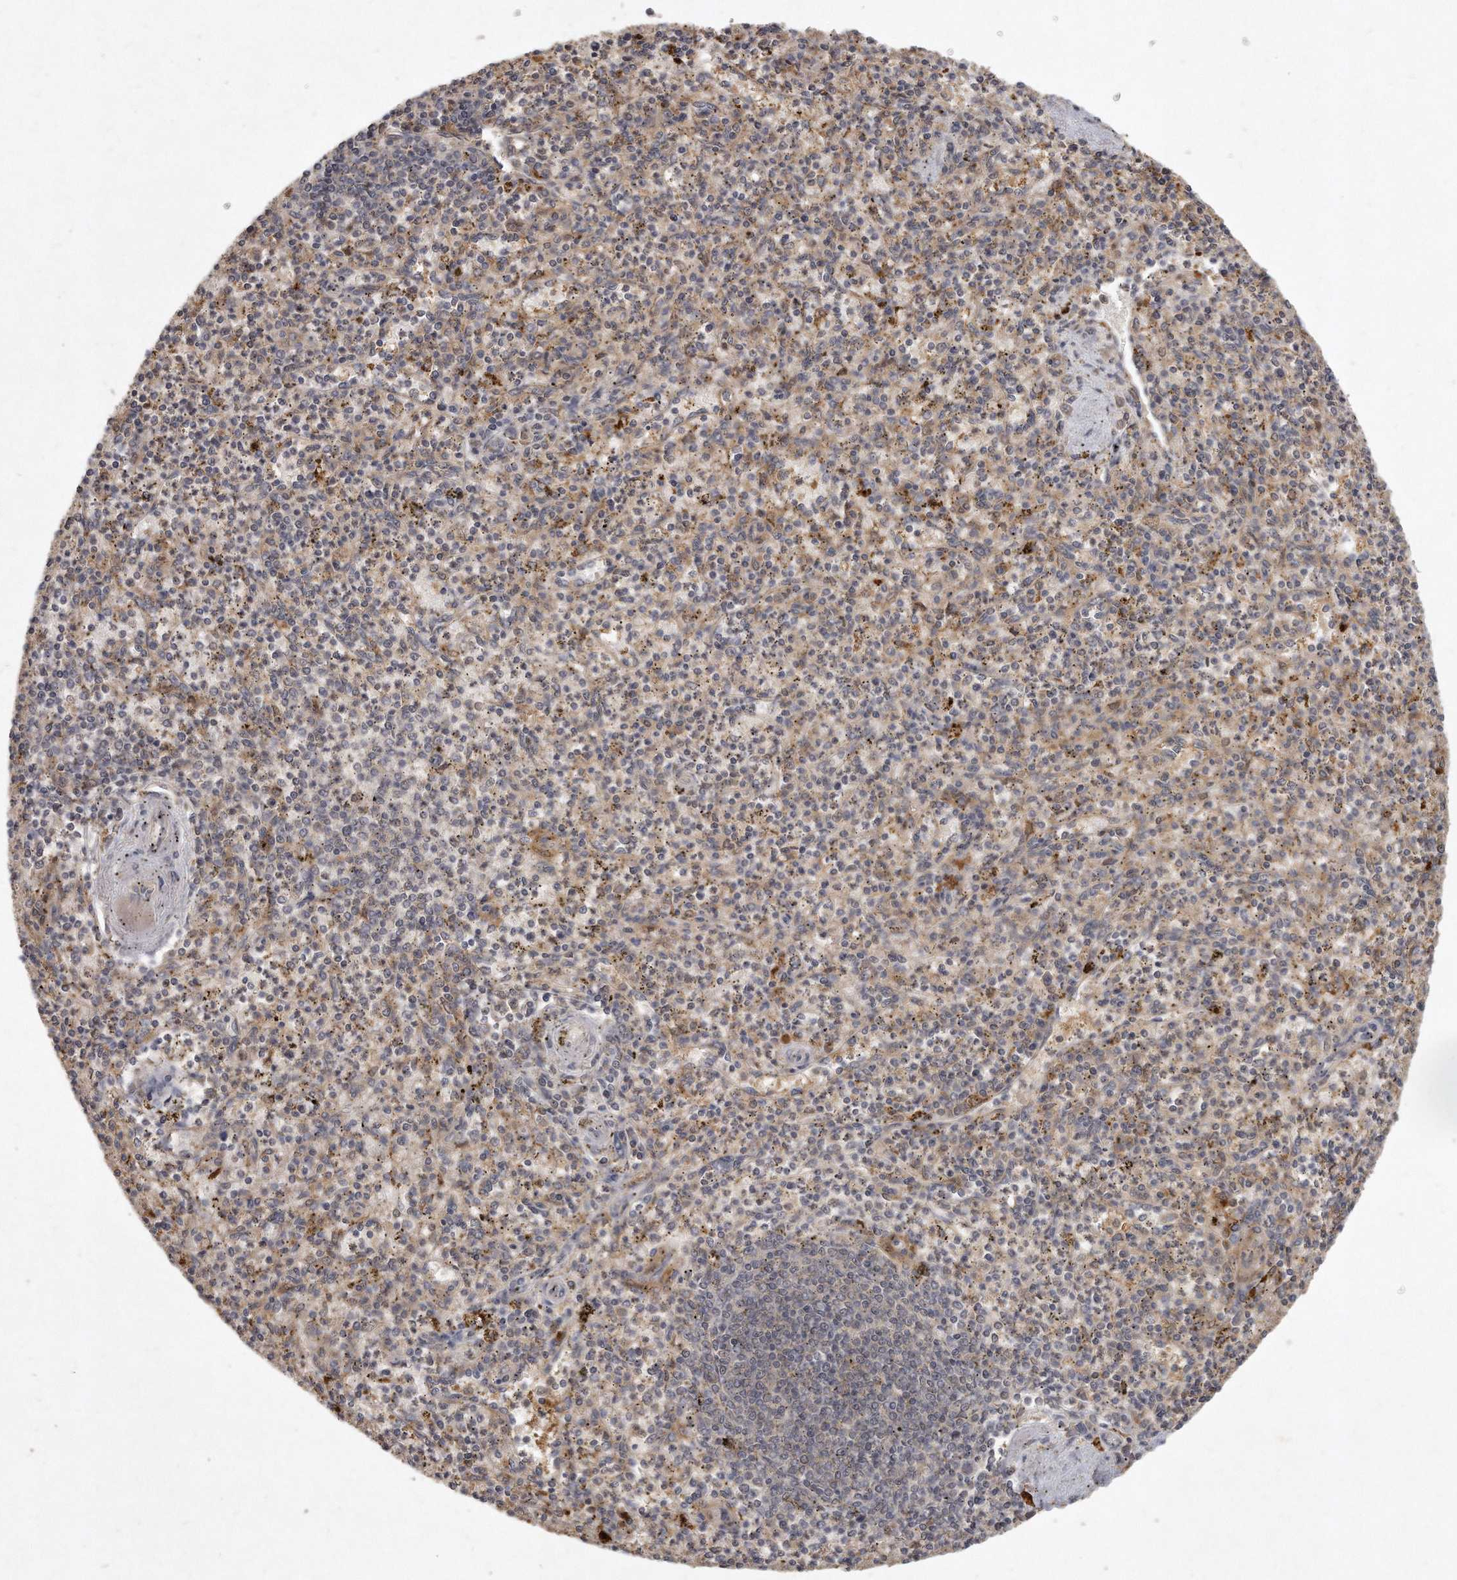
{"staining": {"intensity": "moderate", "quantity": "<25%", "location": "cytoplasmic/membranous"}, "tissue": "spleen", "cell_type": "Cells in red pulp", "image_type": "normal", "snomed": [{"axis": "morphology", "description": "Normal tissue, NOS"}, {"axis": "topography", "description": "Spleen"}], "caption": "Immunohistochemical staining of unremarkable human spleen shows low levels of moderate cytoplasmic/membranous positivity in about <25% of cells in red pulp.", "gene": "LGALS8", "patient": {"sex": "male", "age": 72}}